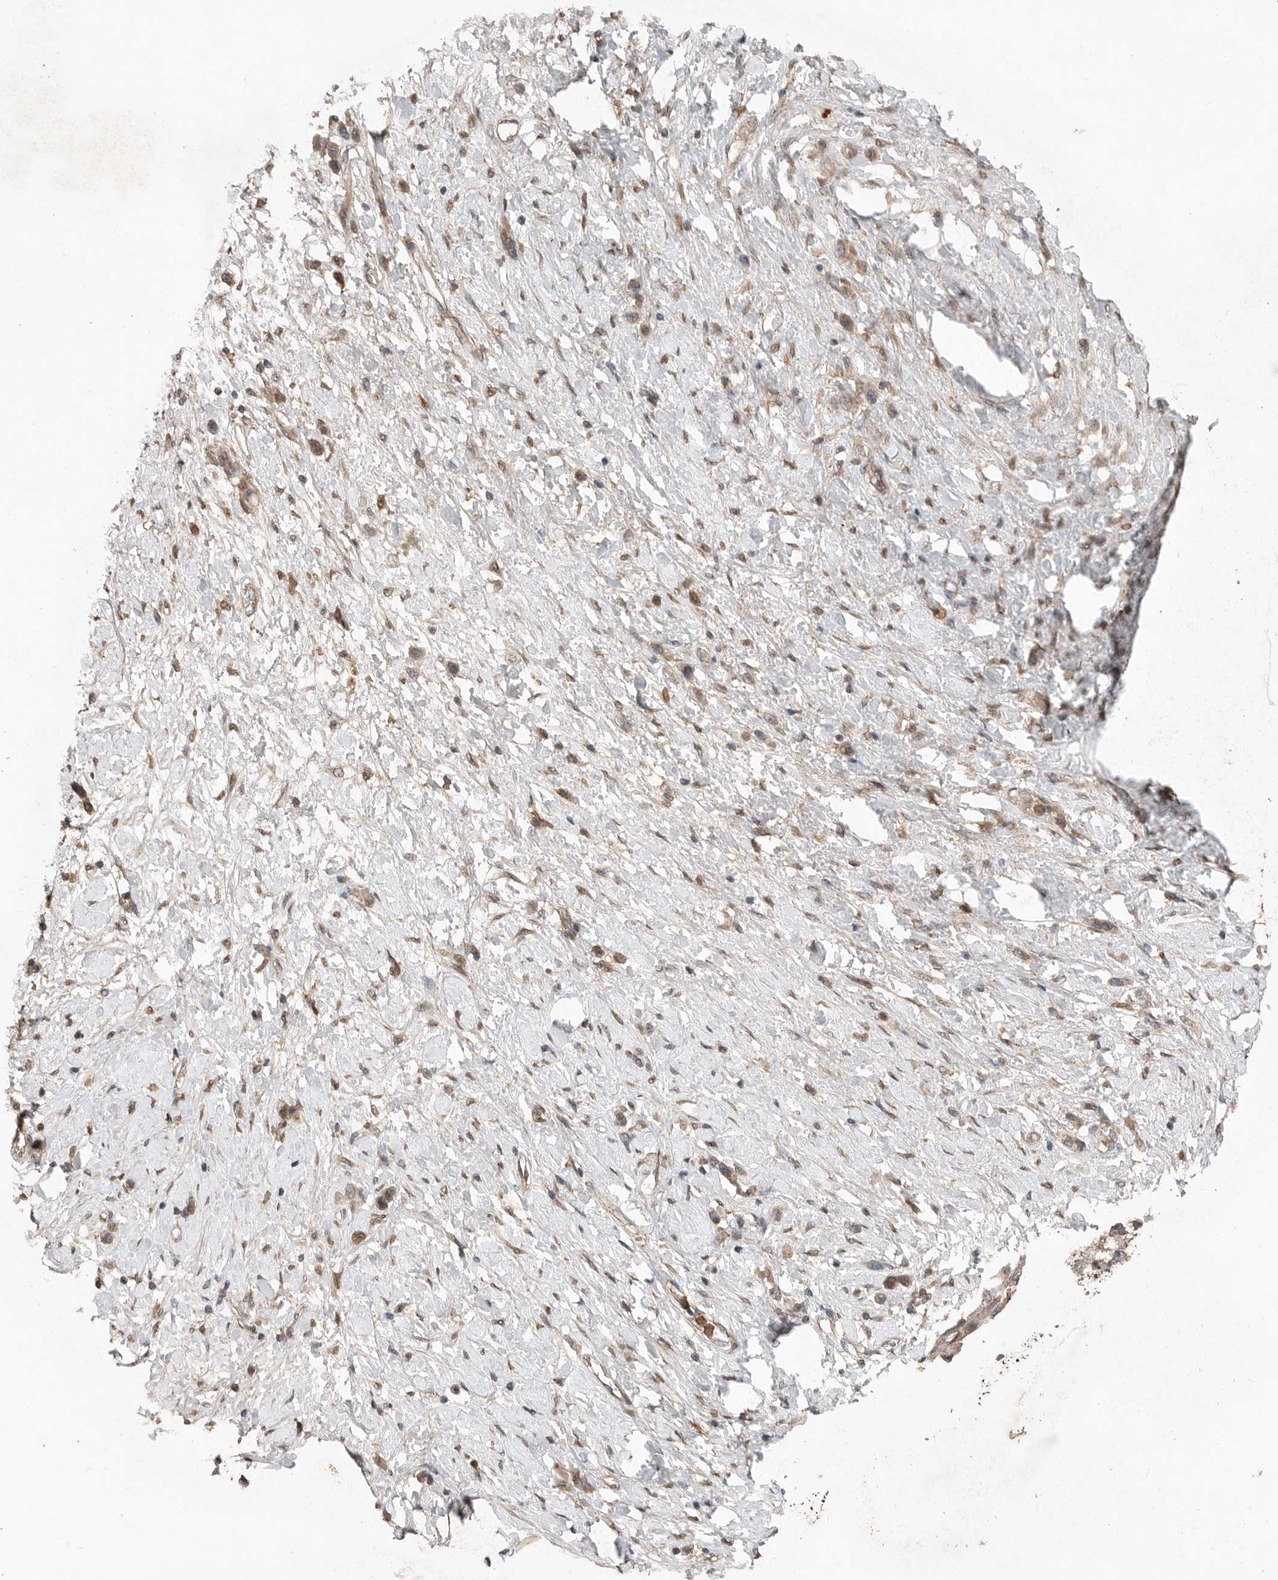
{"staining": {"intensity": "moderate", "quantity": ">75%", "location": "cytoplasmic/membranous"}, "tissue": "stomach cancer", "cell_type": "Tumor cells", "image_type": "cancer", "snomed": [{"axis": "morphology", "description": "Adenocarcinoma, NOS"}, {"axis": "topography", "description": "Stomach"}], "caption": "A micrograph of human stomach adenocarcinoma stained for a protein exhibits moderate cytoplasmic/membranous brown staining in tumor cells.", "gene": "BLZF1", "patient": {"sex": "female", "age": 65}}